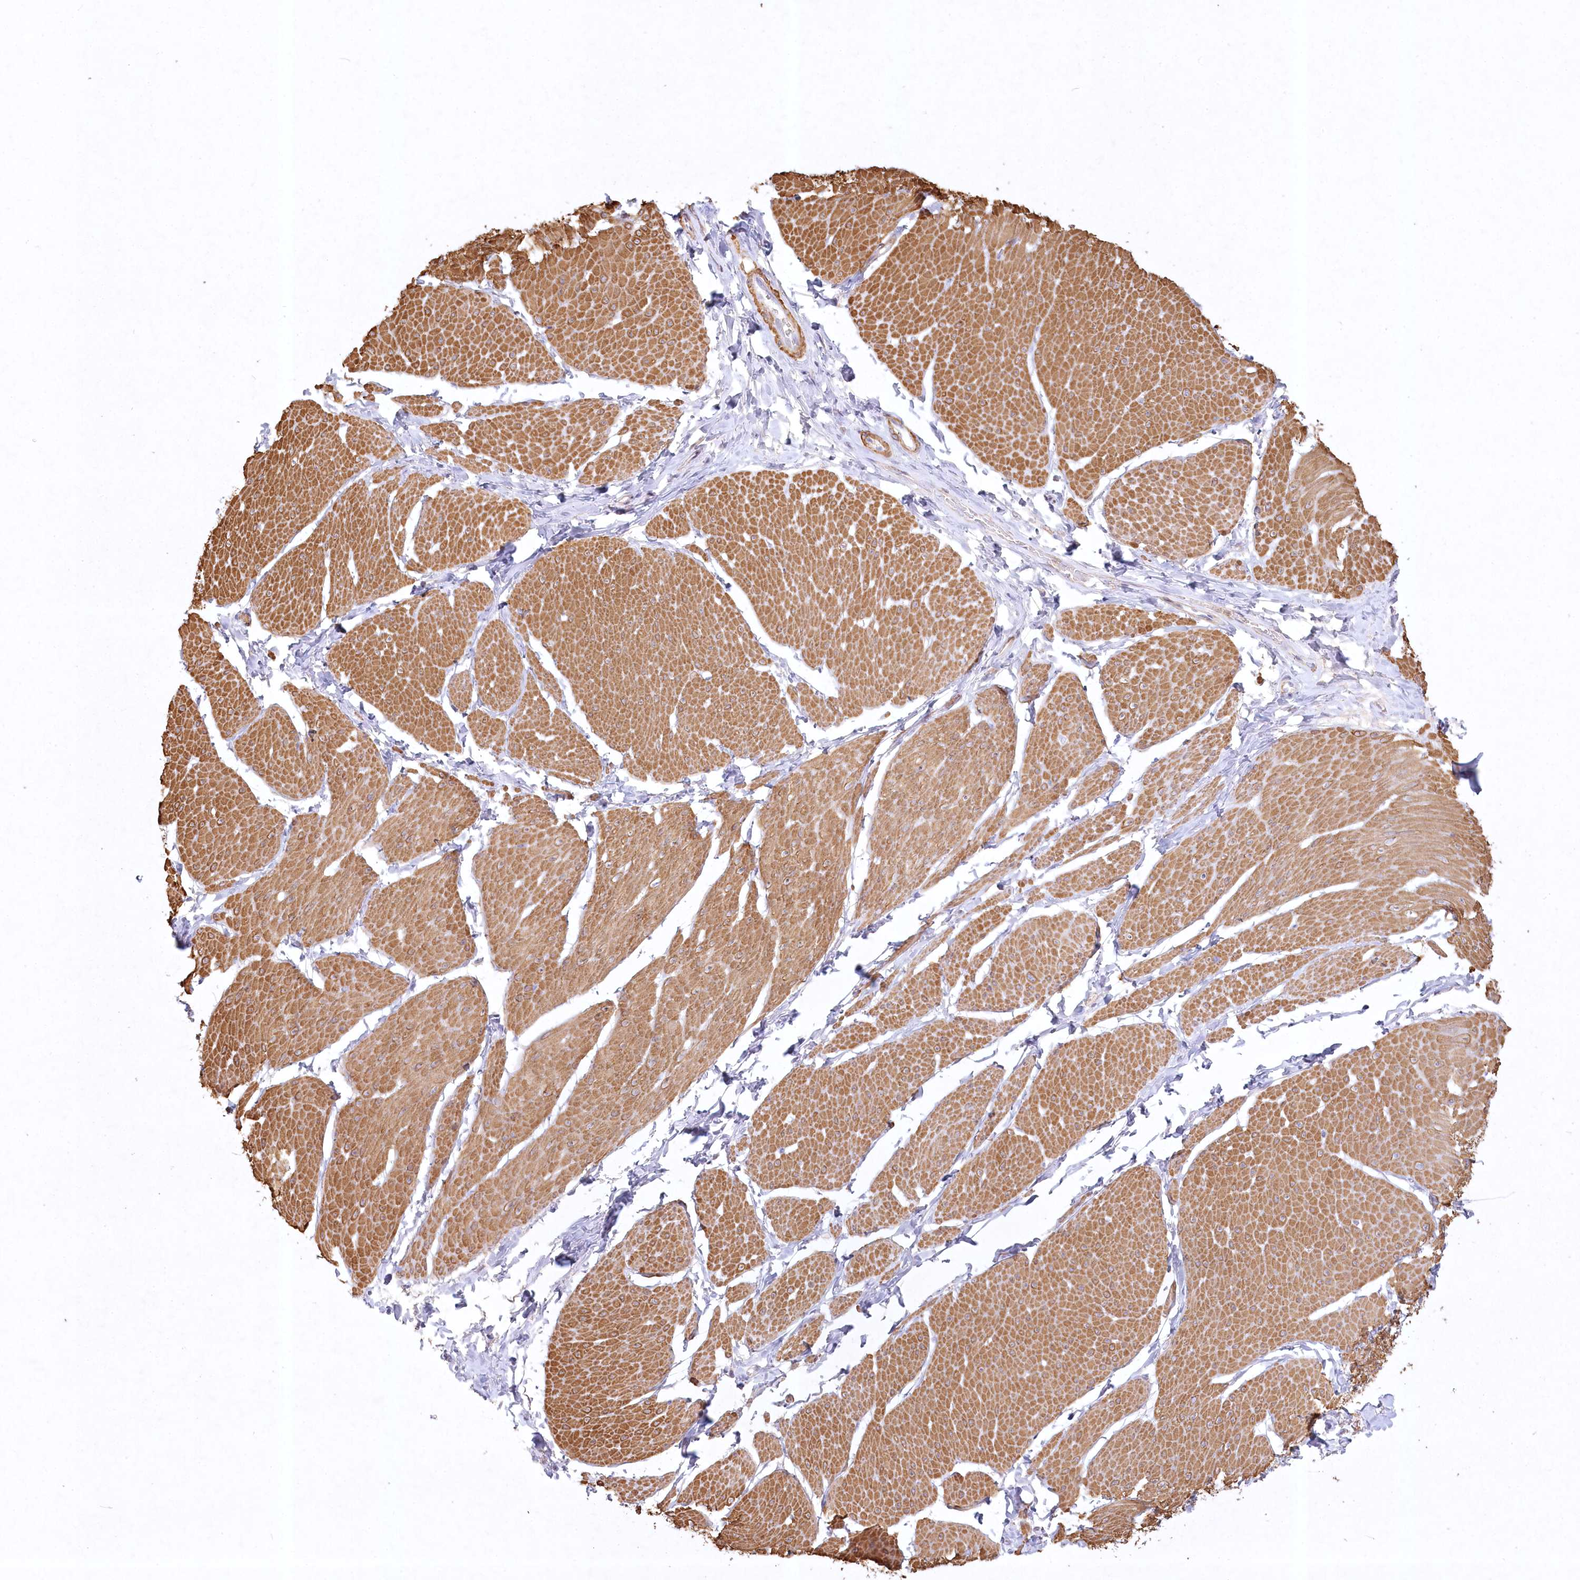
{"staining": {"intensity": "moderate", "quantity": ">75%", "location": "cytoplasmic/membranous"}, "tissue": "smooth muscle", "cell_type": "Smooth muscle cells", "image_type": "normal", "snomed": [{"axis": "morphology", "description": "Urothelial carcinoma, High grade"}, {"axis": "topography", "description": "Urinary bladder"}], "caption": "A histopathology image of smooth muscle stained for a protein shows moderate cytoplasmic/membranous brown staining in smooth muscle cells. (IHC, brightfield microscopy, high magnification).", "gene": "INPP4B", "patient": {"sex": "male", "age": 46}}